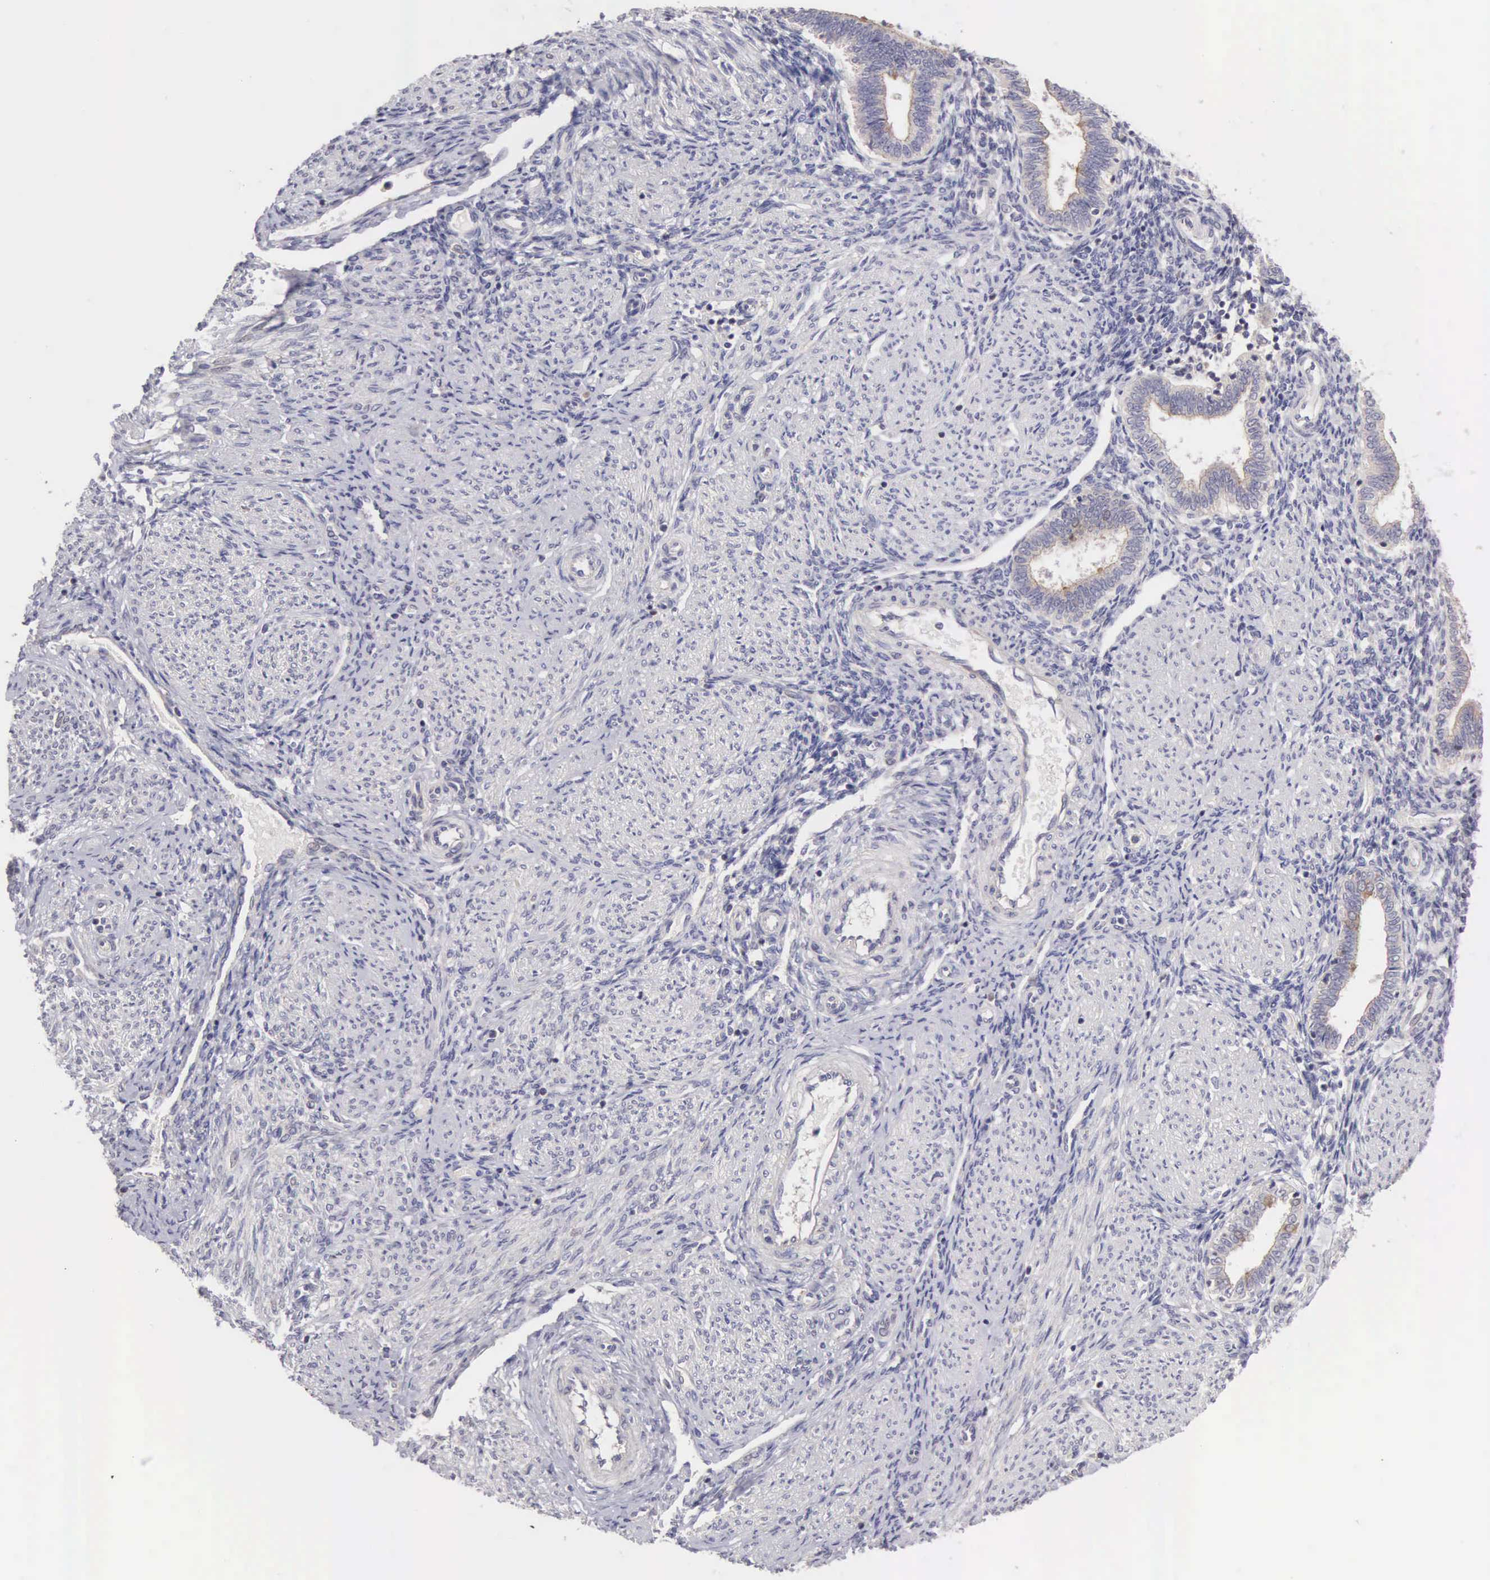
{"staining": {"intensity": "negative", "quantity": "none", "location": "none"}, "tissue": "endometrium", "cell_type": "Cells in endometrial stroma", "image_type": "normal", "snomed": [{"axis": "morphology", "description": "Normal tissue, NOS"}, {"axis": "topography", "description": "Endometrium"}], "caption": "Endometrium stained for a protein using immunohistochemistry demonstrates no expression cells in endometrial stroma.", "gene": "TXLNG", "patient": {"sex": "female", "age": 36}}